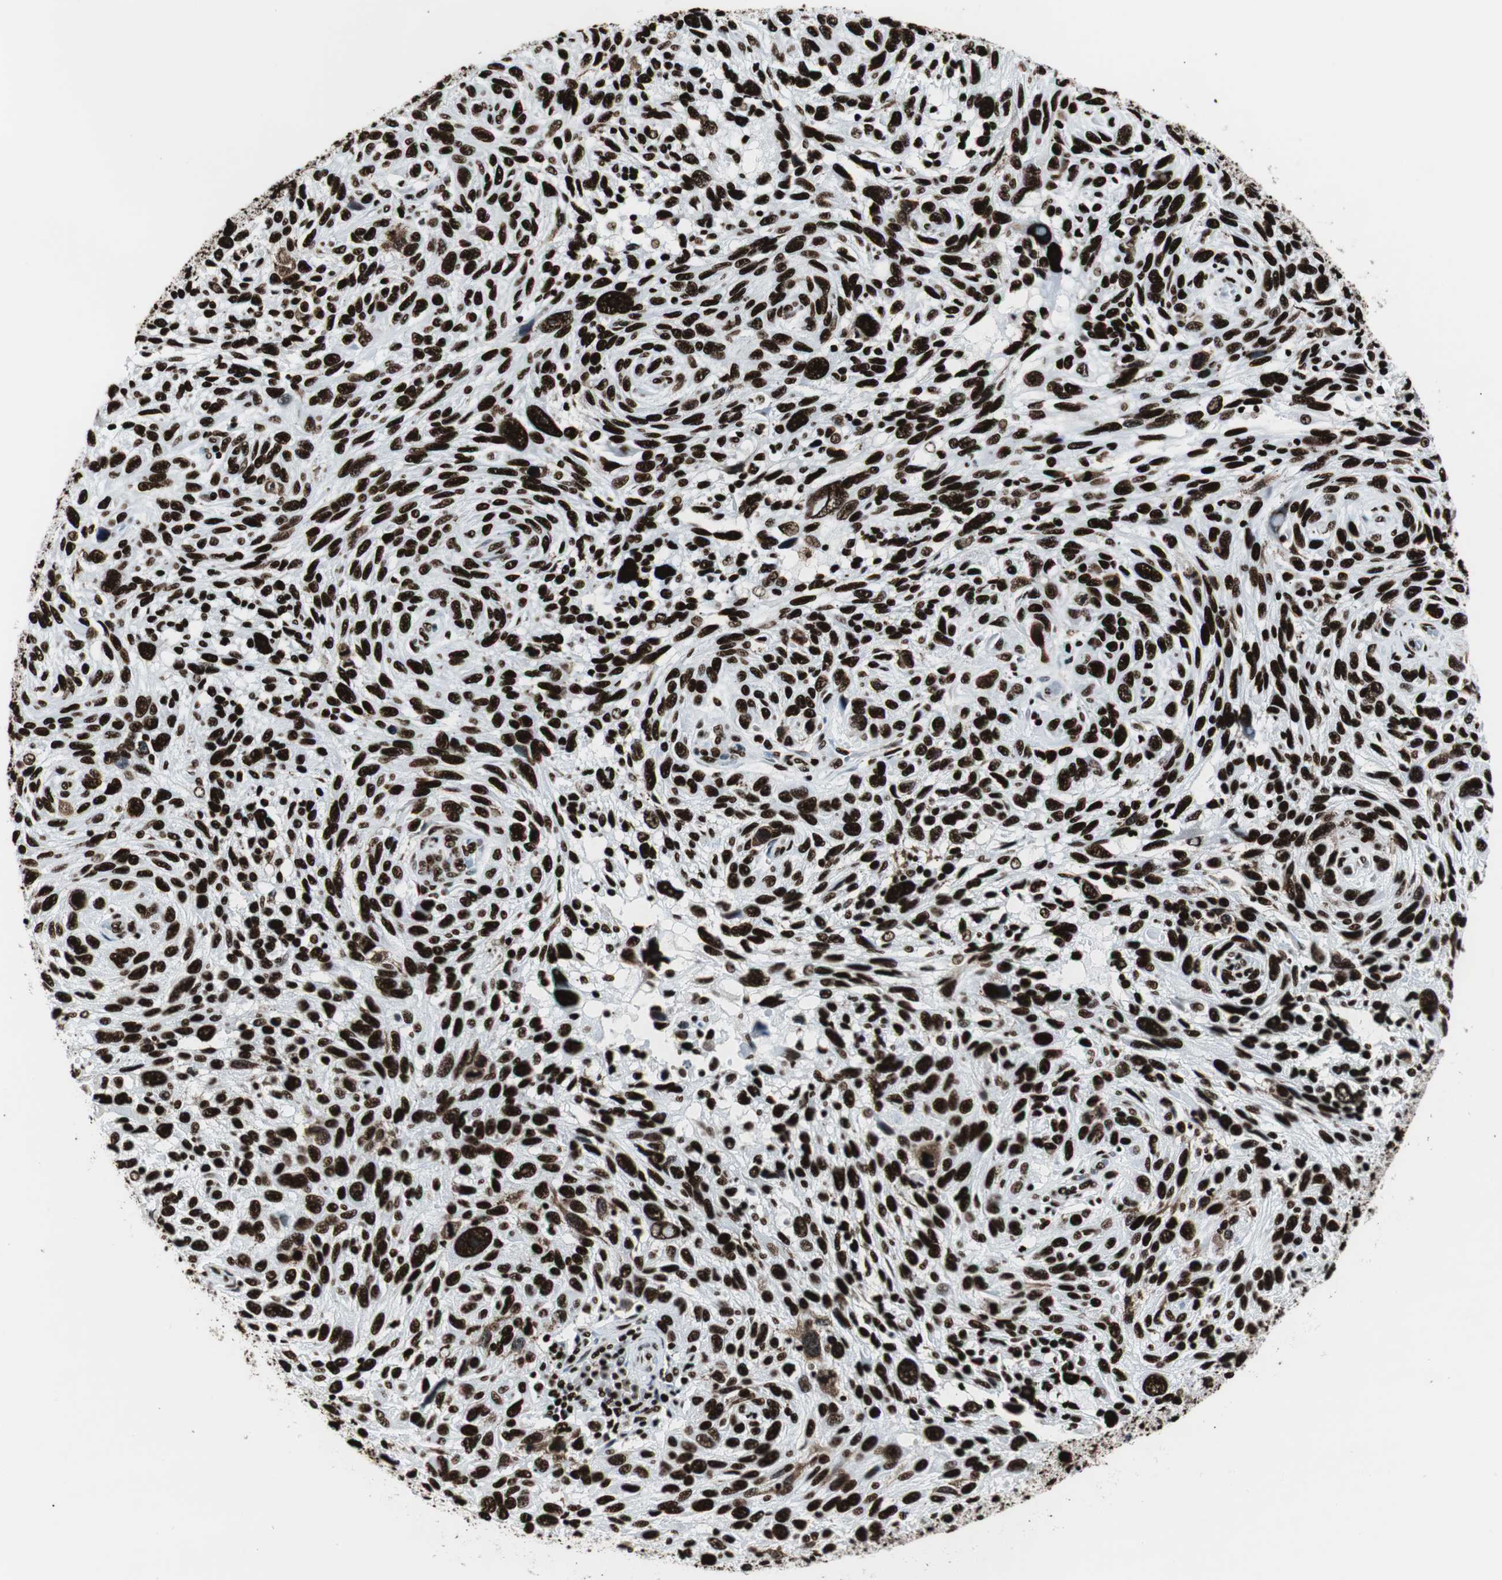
{"staining": {"intensity": "strong", "quantity": ">75%", "location": "nuclear"}, "tissue": "melanoma", "cell_type": "Tumor cells", "image_type": "cancer", "snomed": [{"axis": "morphology", "description": "Malignant melanoma, NOS"}, {"axis": "topography", "description": "Skin"}], "caption": "Strong nuclear expression for a protein is identified in about >75% of tumor cells of melanoma using IHC.", "gene": "NCL", "patient": {"sex": "male", "age": 53}}